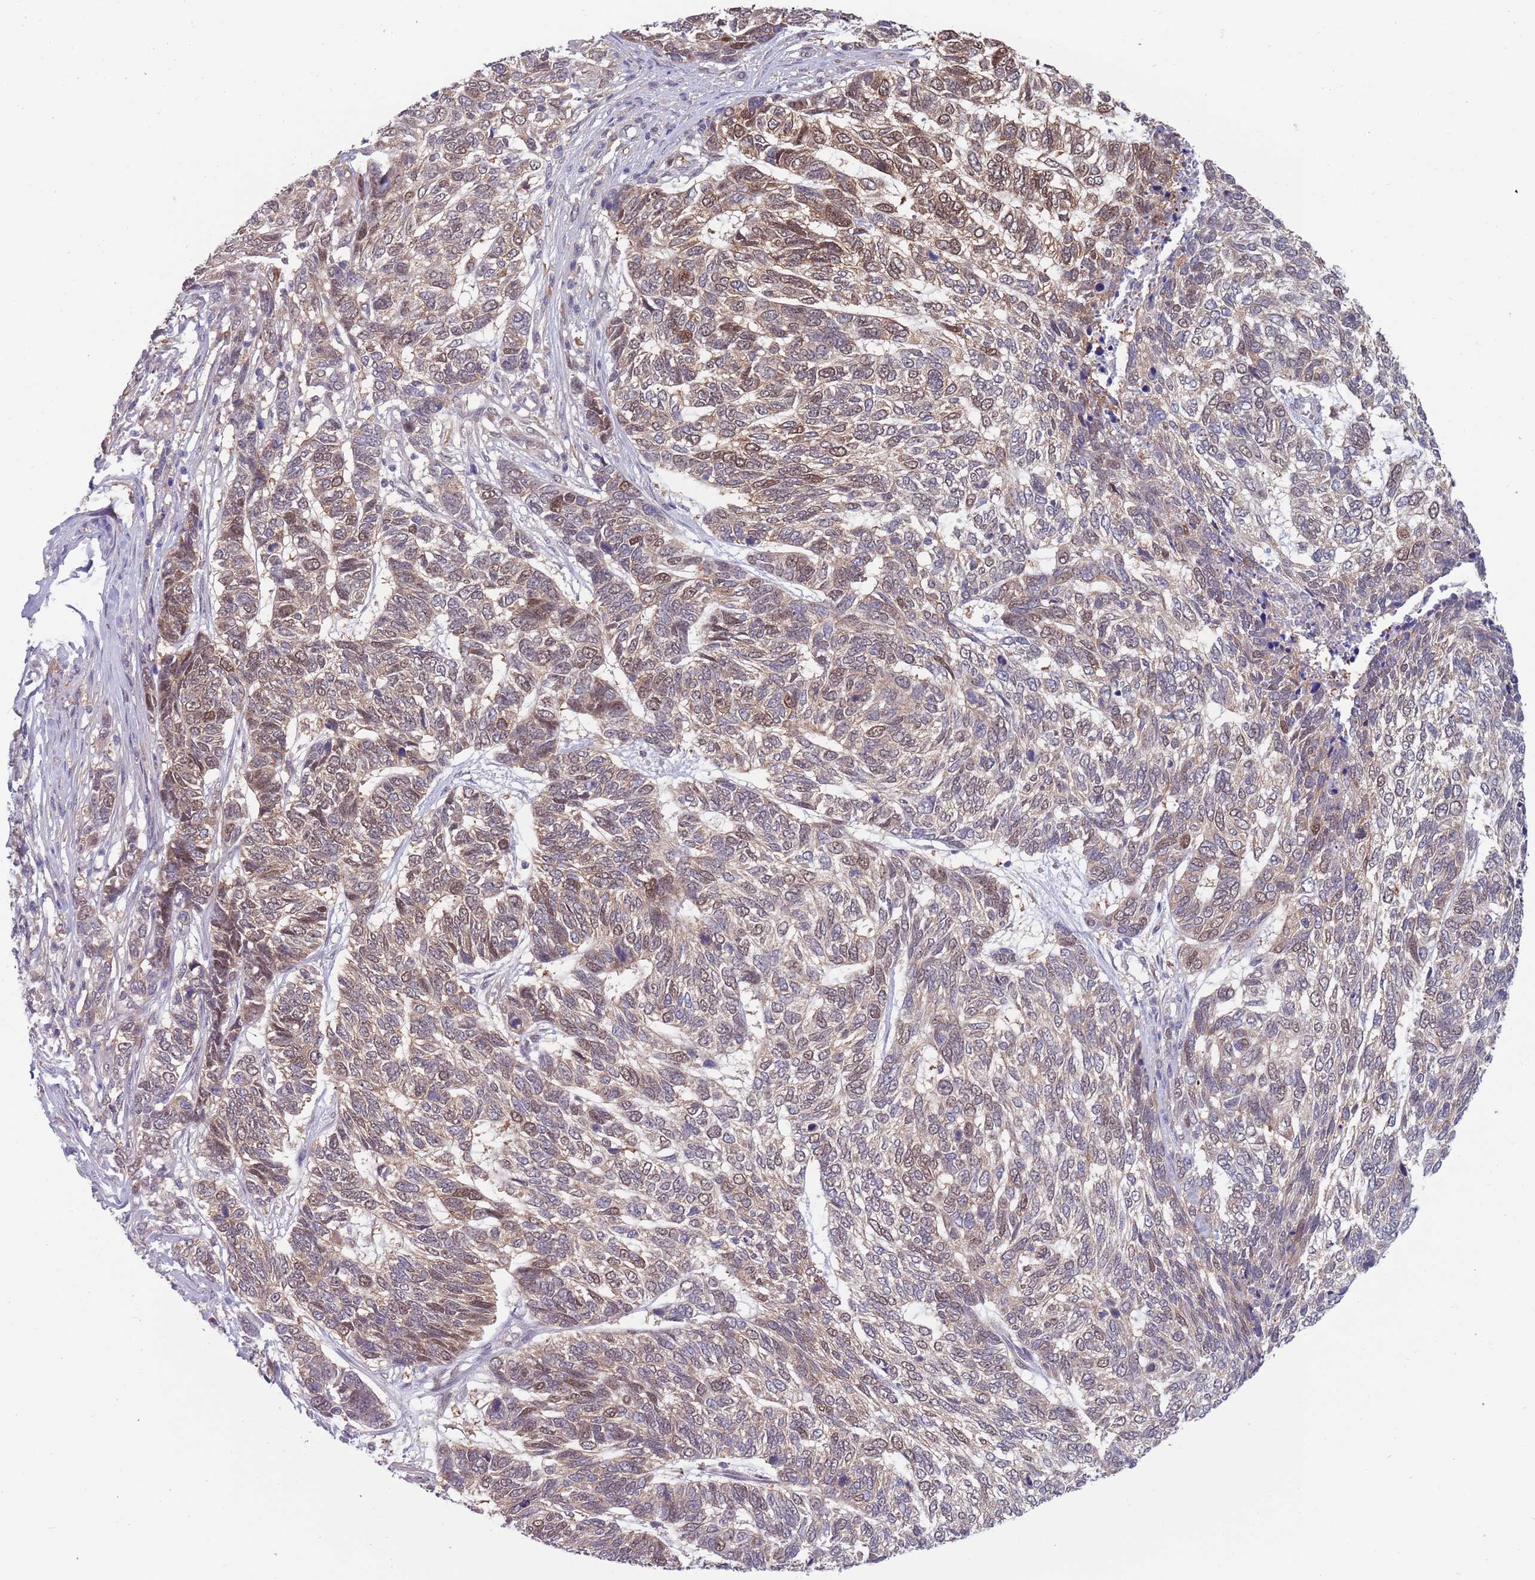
{"staining": {"intensity": "moderate", "quantity": "<25%", "location": "nuclear"}, "tissue": "skin cancer", "cell_type": "Tumor cells", "image_type": "cancer", "snomed": [{"axis": "morphology", "description": "Basal cell carcinoma"}, {"axis": "topography", "description": "Skin"}], "caption": "Immunohistochemical staining of skin basal cell carcinoma reveals low levels of moderate nuclear protein expression in about <25% of tumor cells.", "gene": "CLNS1A", "patient": {"sex": "female", "age": 65}}